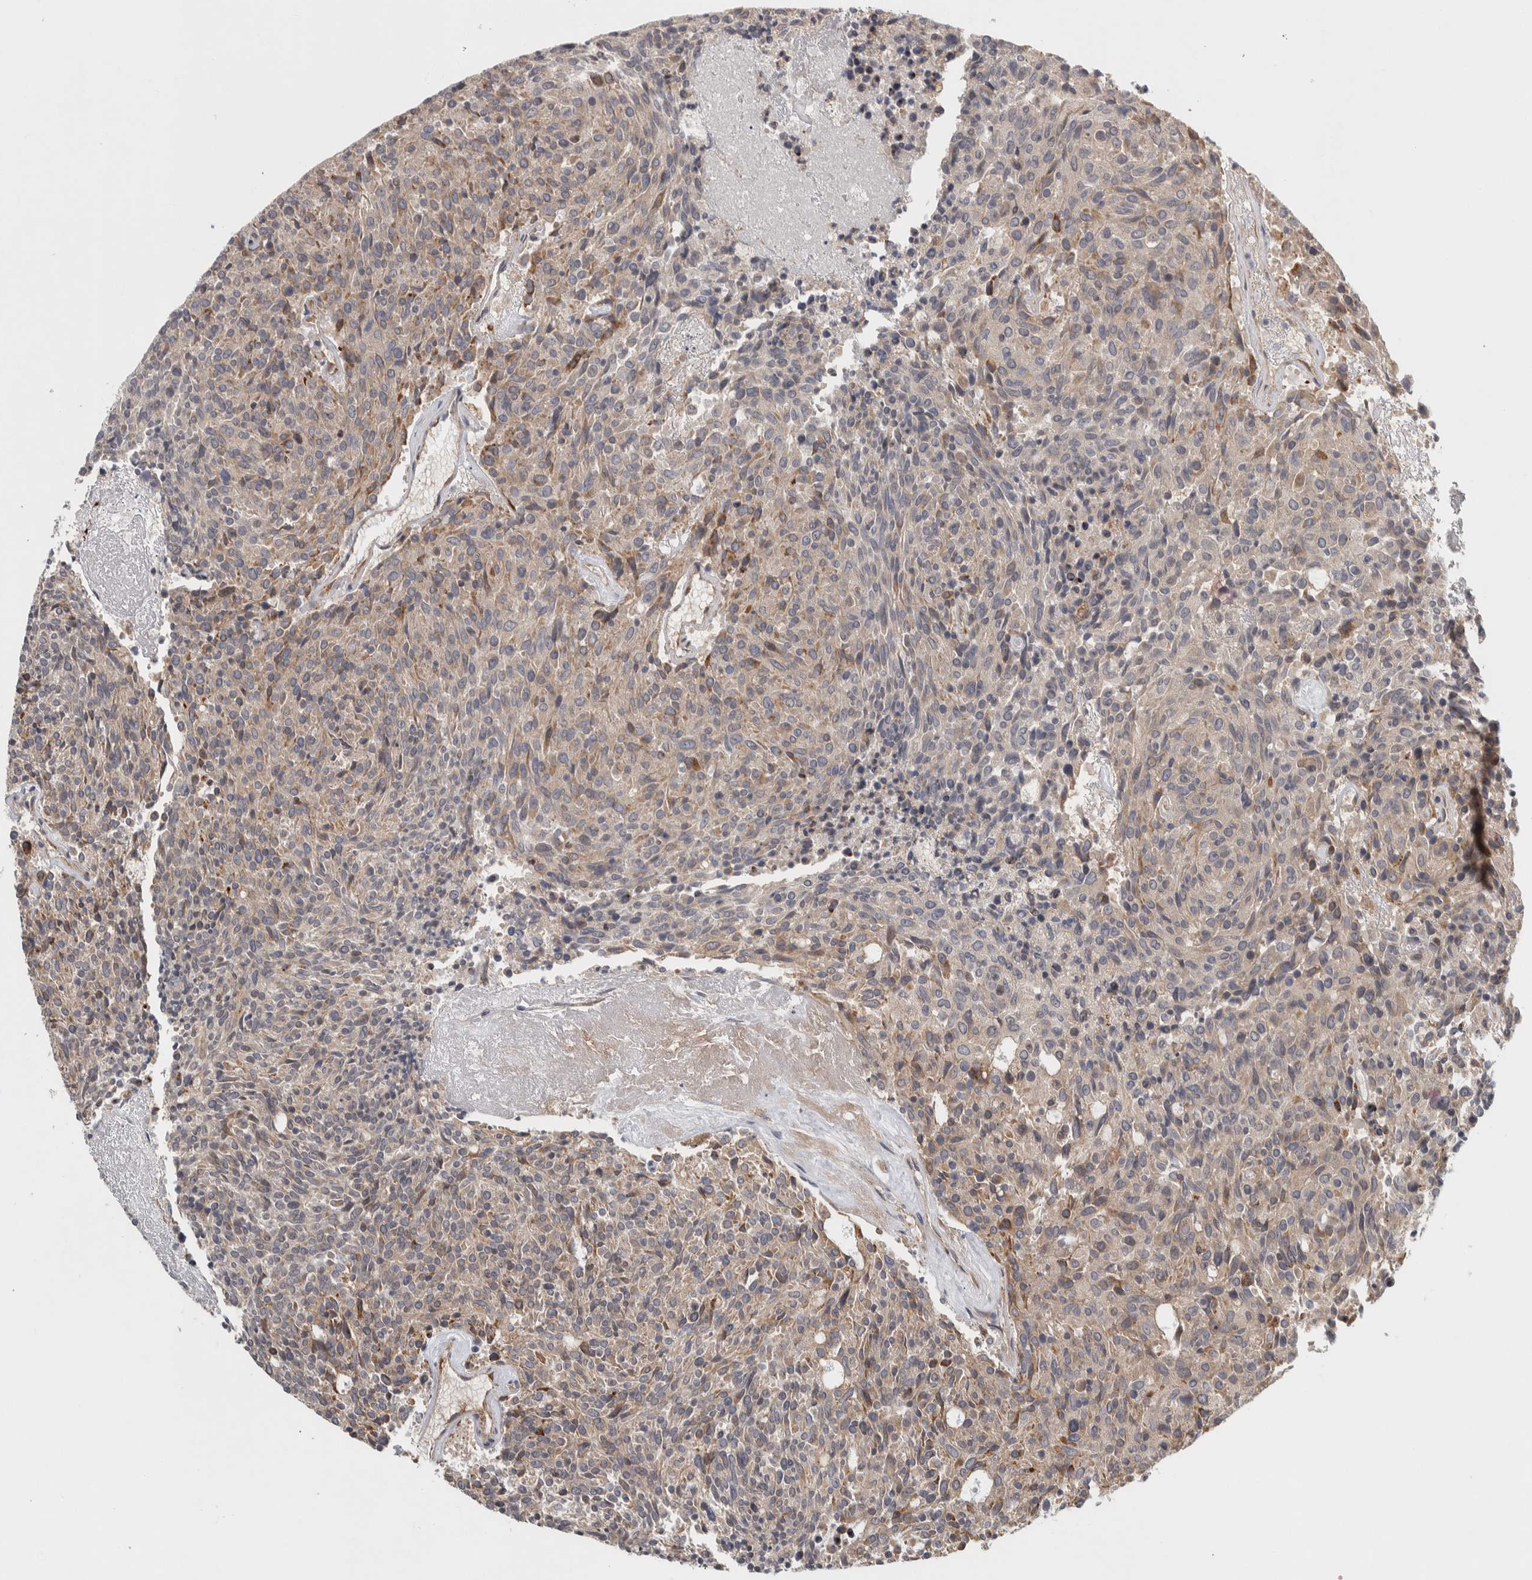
{"staining": {"intensity": "negative", "quantity": "none", "location": "none"}, "tissue": "carcinoid", "cell_type": "Tumor cells", "image_type": "cancer", "snomed": [{"axis": "morphology", "description": "Carcinoid, malignant, NOS"}, {"axis": "topography", "description": "Pancreas"}], "caption": "Tumor cells are negative for brown protein staining in carcinoid (malignant).", "gene": "TBC1D31", "patient": {"sex": "female", "age": 54}}